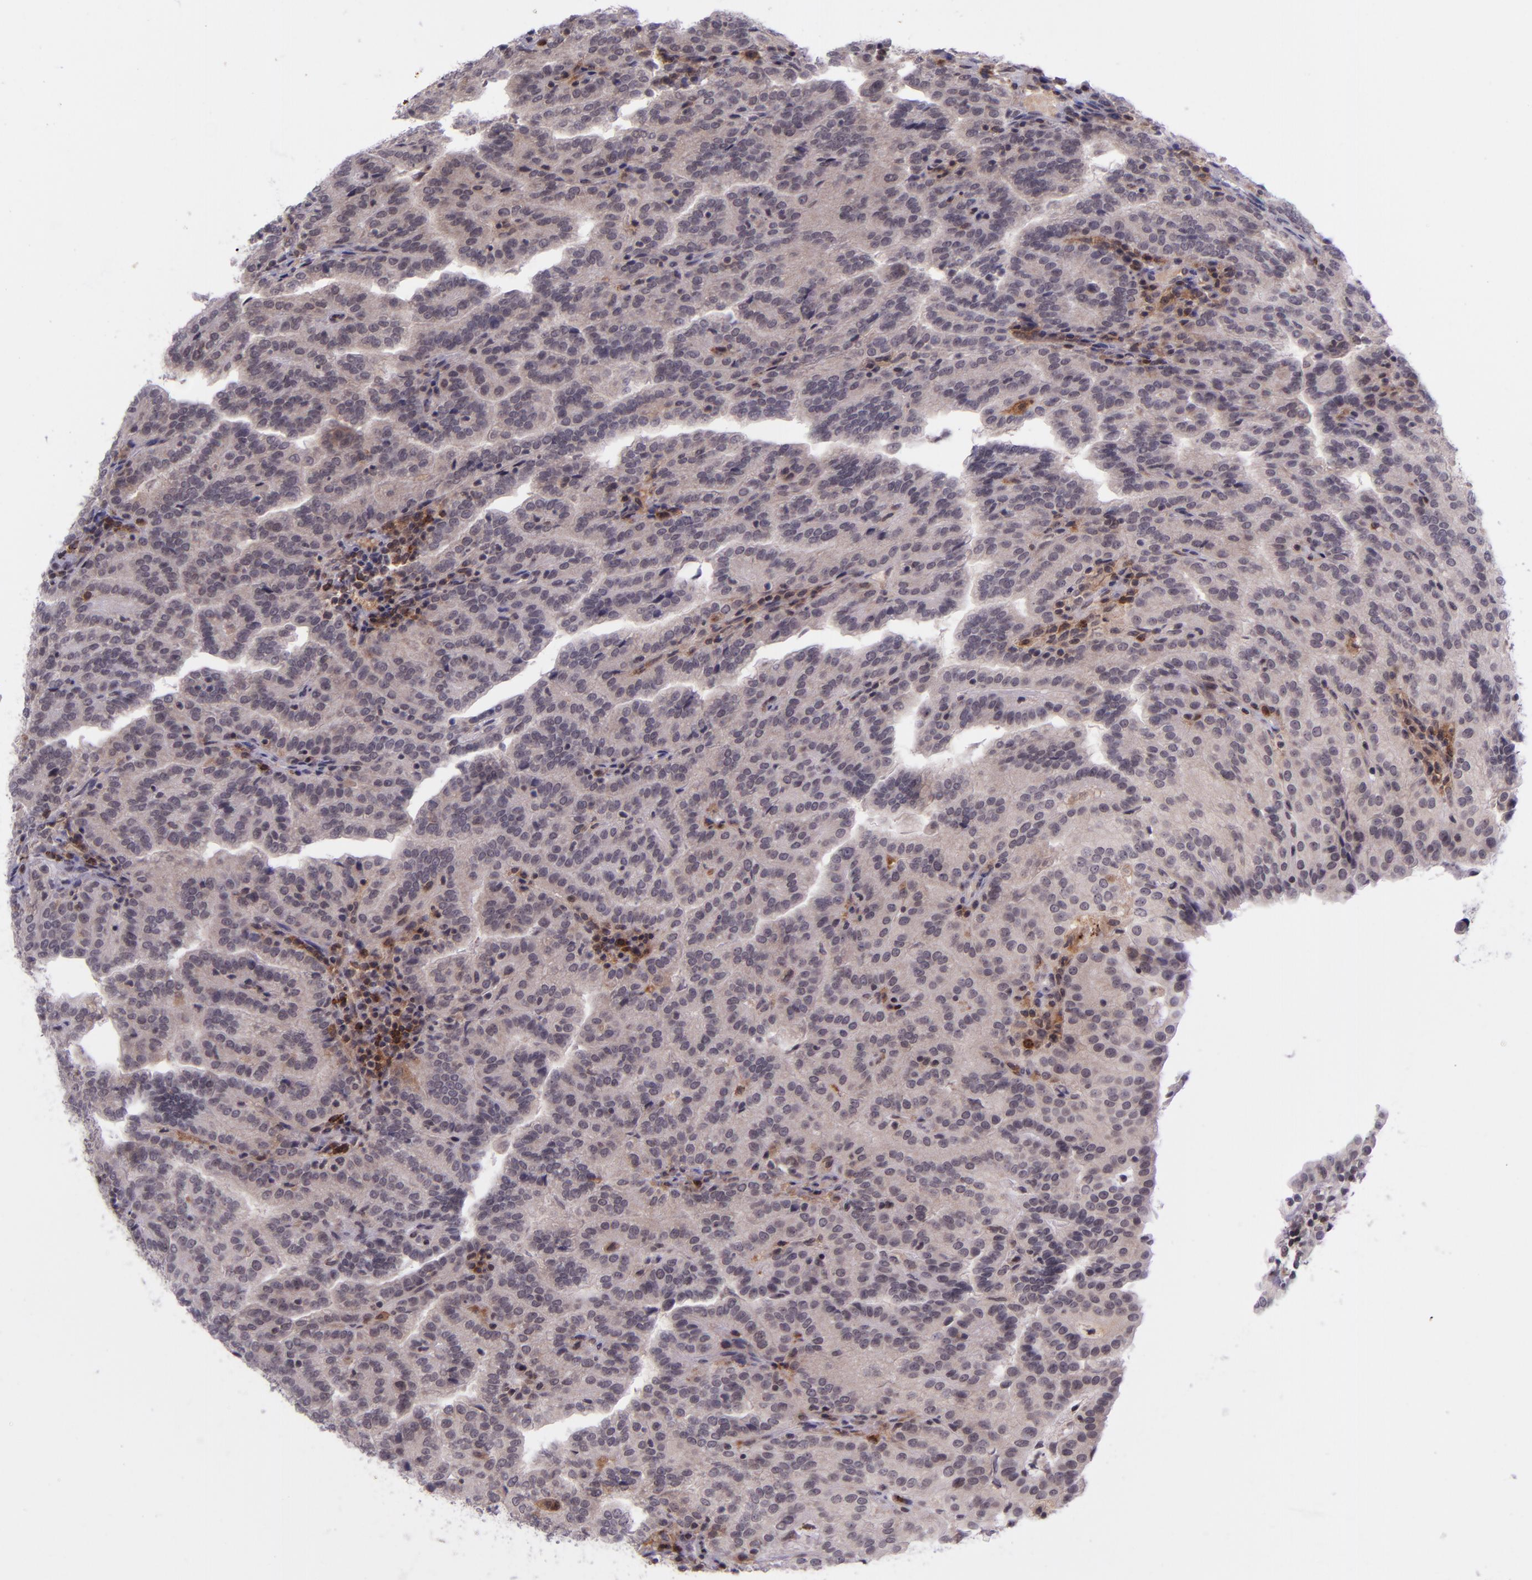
{"staining": {"intensity": "weak", "quantity": "25%-75%", "location": "cytoplasmic/membranous"}, "tissue": "renal cancer", "cell_type": "Tumor cells", "image_type": "cancer", "snomed": [{"axis": "morphology", "description": "Adenocarcinoma, NOS"}, {"axis": "topography", "description": "Kidney"}], "caption": "IHC (DAB (3,3'-diaminobenzidine)) staining of human renal adenocarcinoma reveals weak cytoplasmic/membranous protein positivity in about 25%-75% of tumor cells. The staining was performed using DAB to visualize the protein expression in brown, while the nuclei were stained in blue with hematoxylin (Magnification: 20x).", "gene": "SELL", "patient": {"sex": "male", "age": 61}}